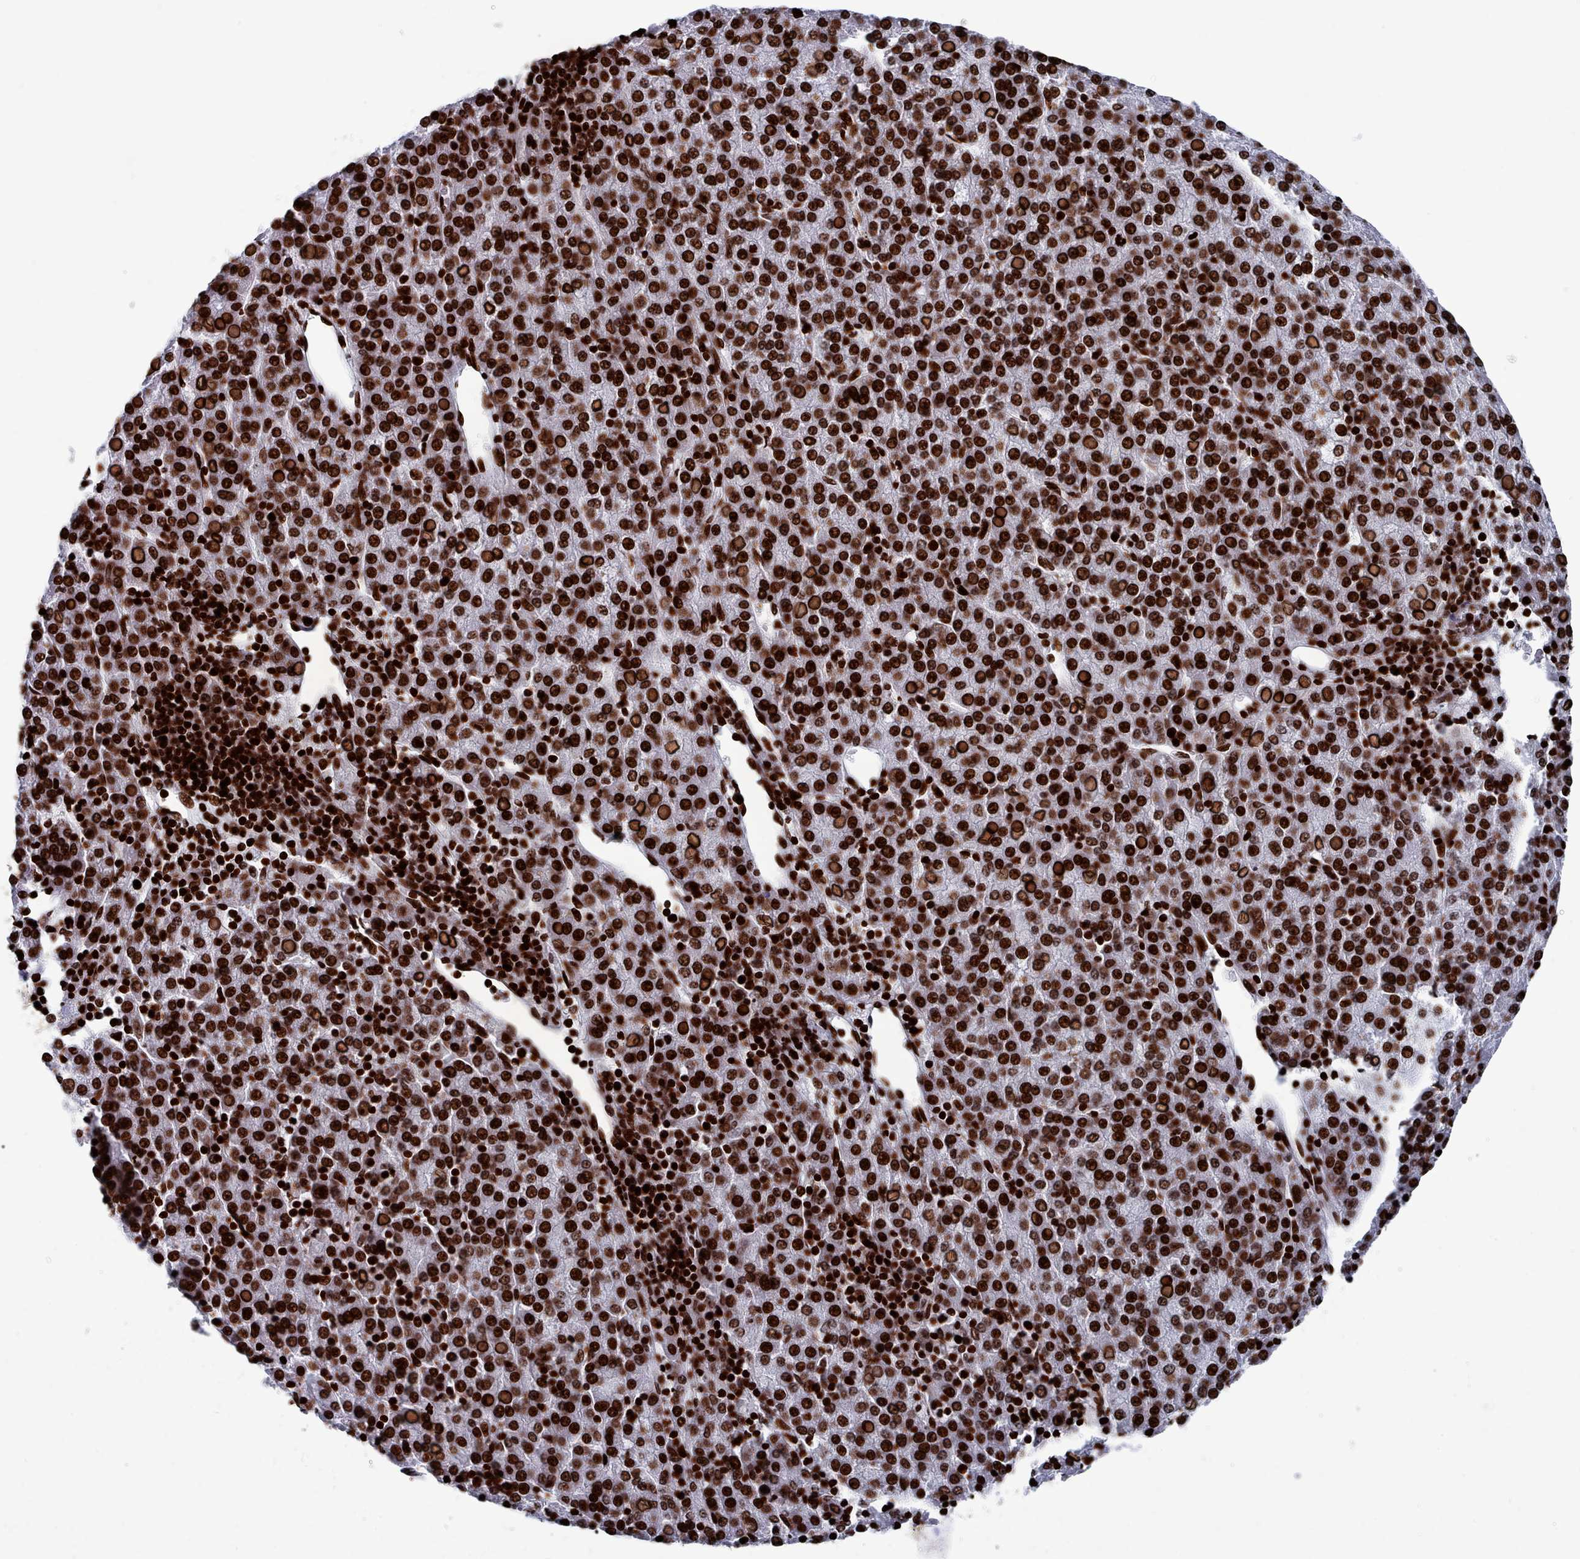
{"staining": {"intensity": "strong", "quantity": ">75%", "location": "nuclear"}, "tissue": "liver cancer", "cell_type": "Tumor cells", "image_type": "cancer", "snomed": [{"axis": "morphology", "description": "Carcinoma, Hepatocellular, NOS"}, {"axis": "topography", "description": "Liver"}], "caption": "This photomicrograph reveals IHC staining of liver cancer (hepatocellular carcinoma), with high strong nuclear positivity in approximately >75% of tumor cells.", "gene": "PCDHB12", "patient": {"sex": "female", "age": 58}}